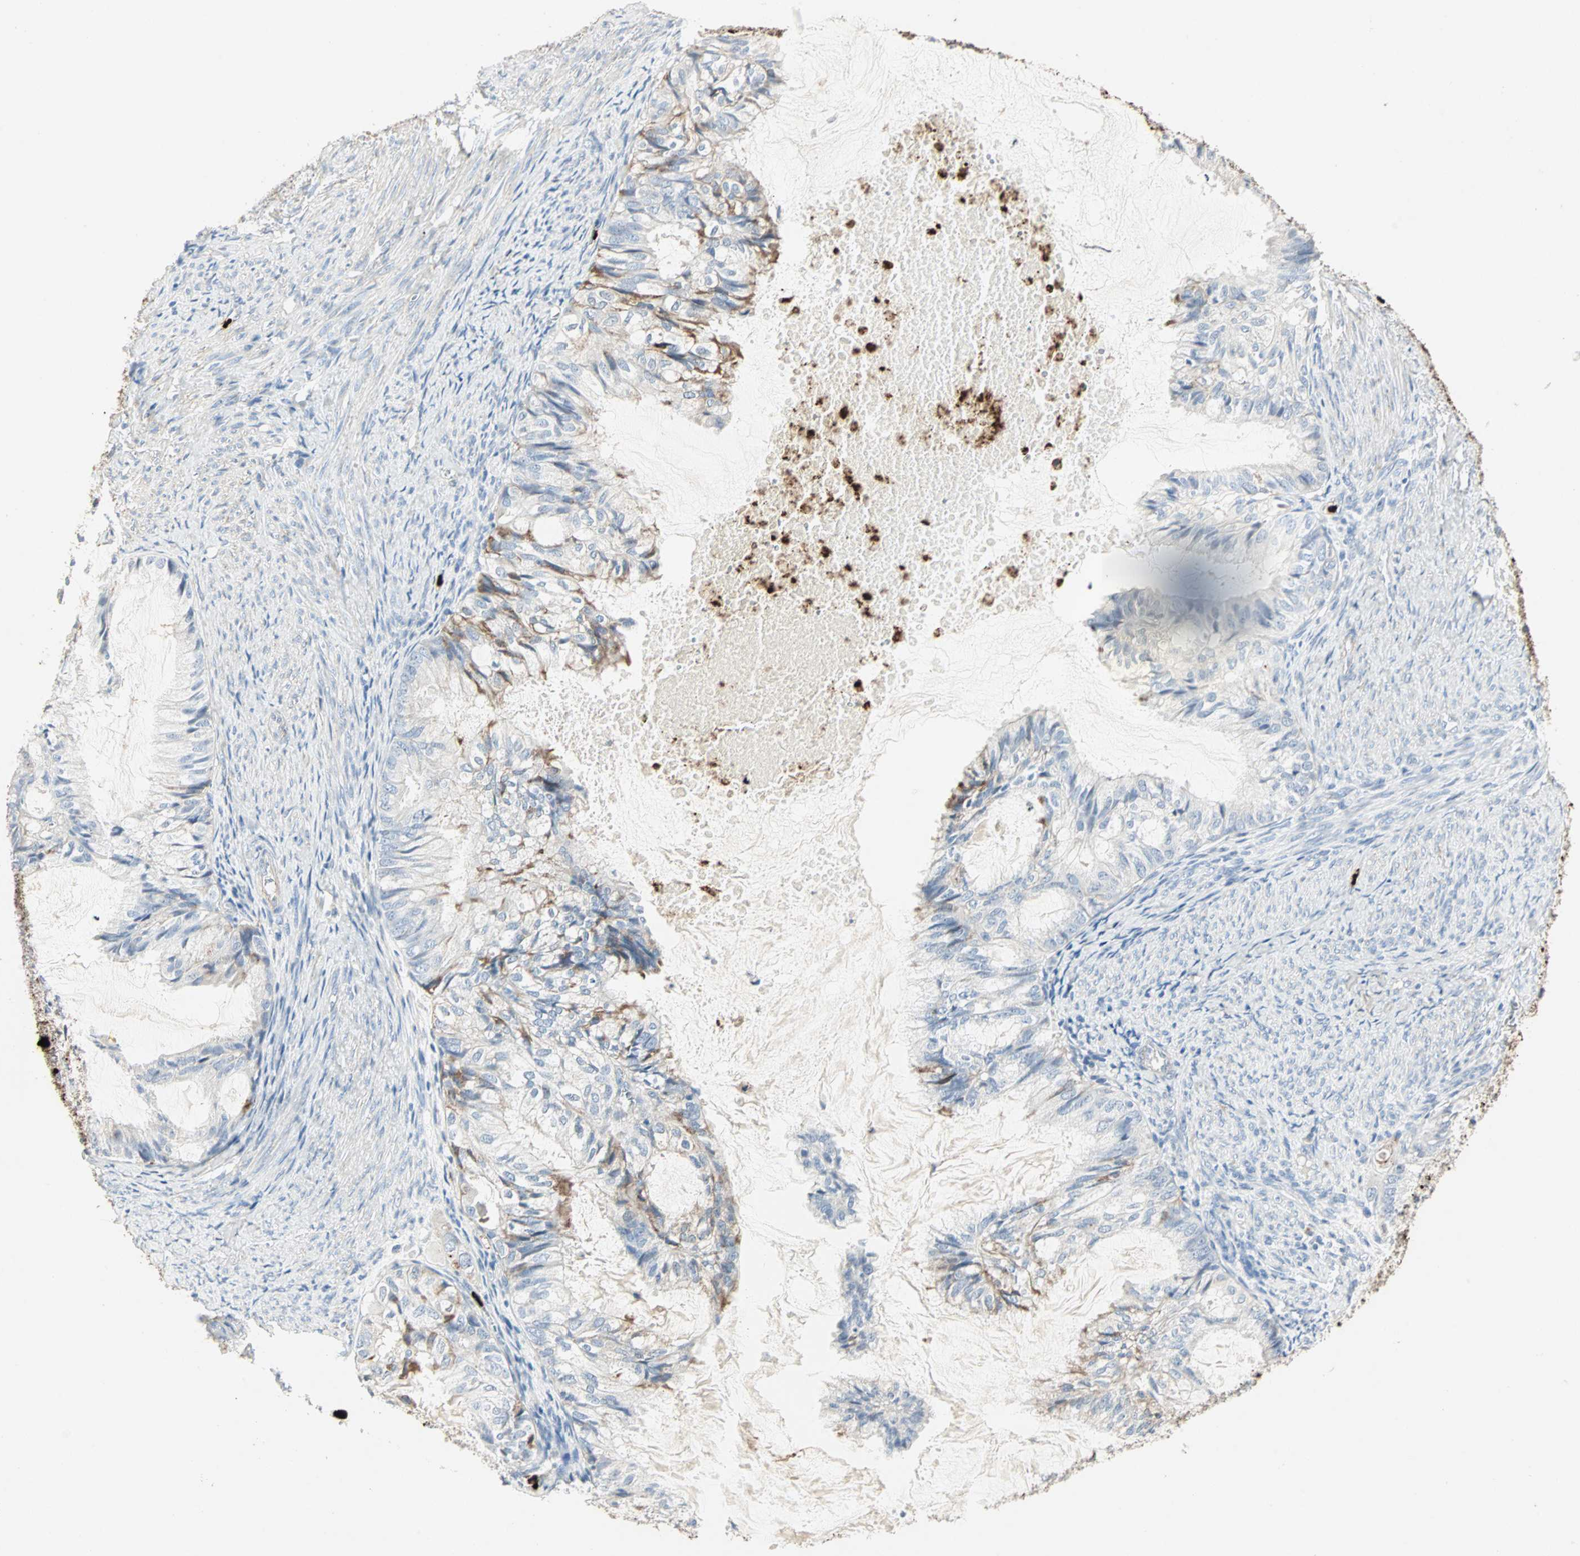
{"staining": {"intensity": "moderate", "quantity": "25%-75%", "location": "cytoplasmic/membranous"}, "tissue": "cervical cancer", "cell_type": "Tumor cells", "image_type": "cancer", "snomed": [{"axis": "morphology", "description": "Normal tissue, NOS"}, {"axis": "morphology", "description": "Adenocarcinoma, NOS"}, {"axis": "topography", "description": "Cervix"}, {"axis": "topography", "description": "Endometrium"}], "caption": "The immunohistochemical stain highlights moderate cytoplasmic/membranous expression in tumor cells of adenocarcinoma (cervical) tissue. Nuclei are stained in blue.", "gene": "CEACAM6", "patient": {"sex": "female", "age": 86}}